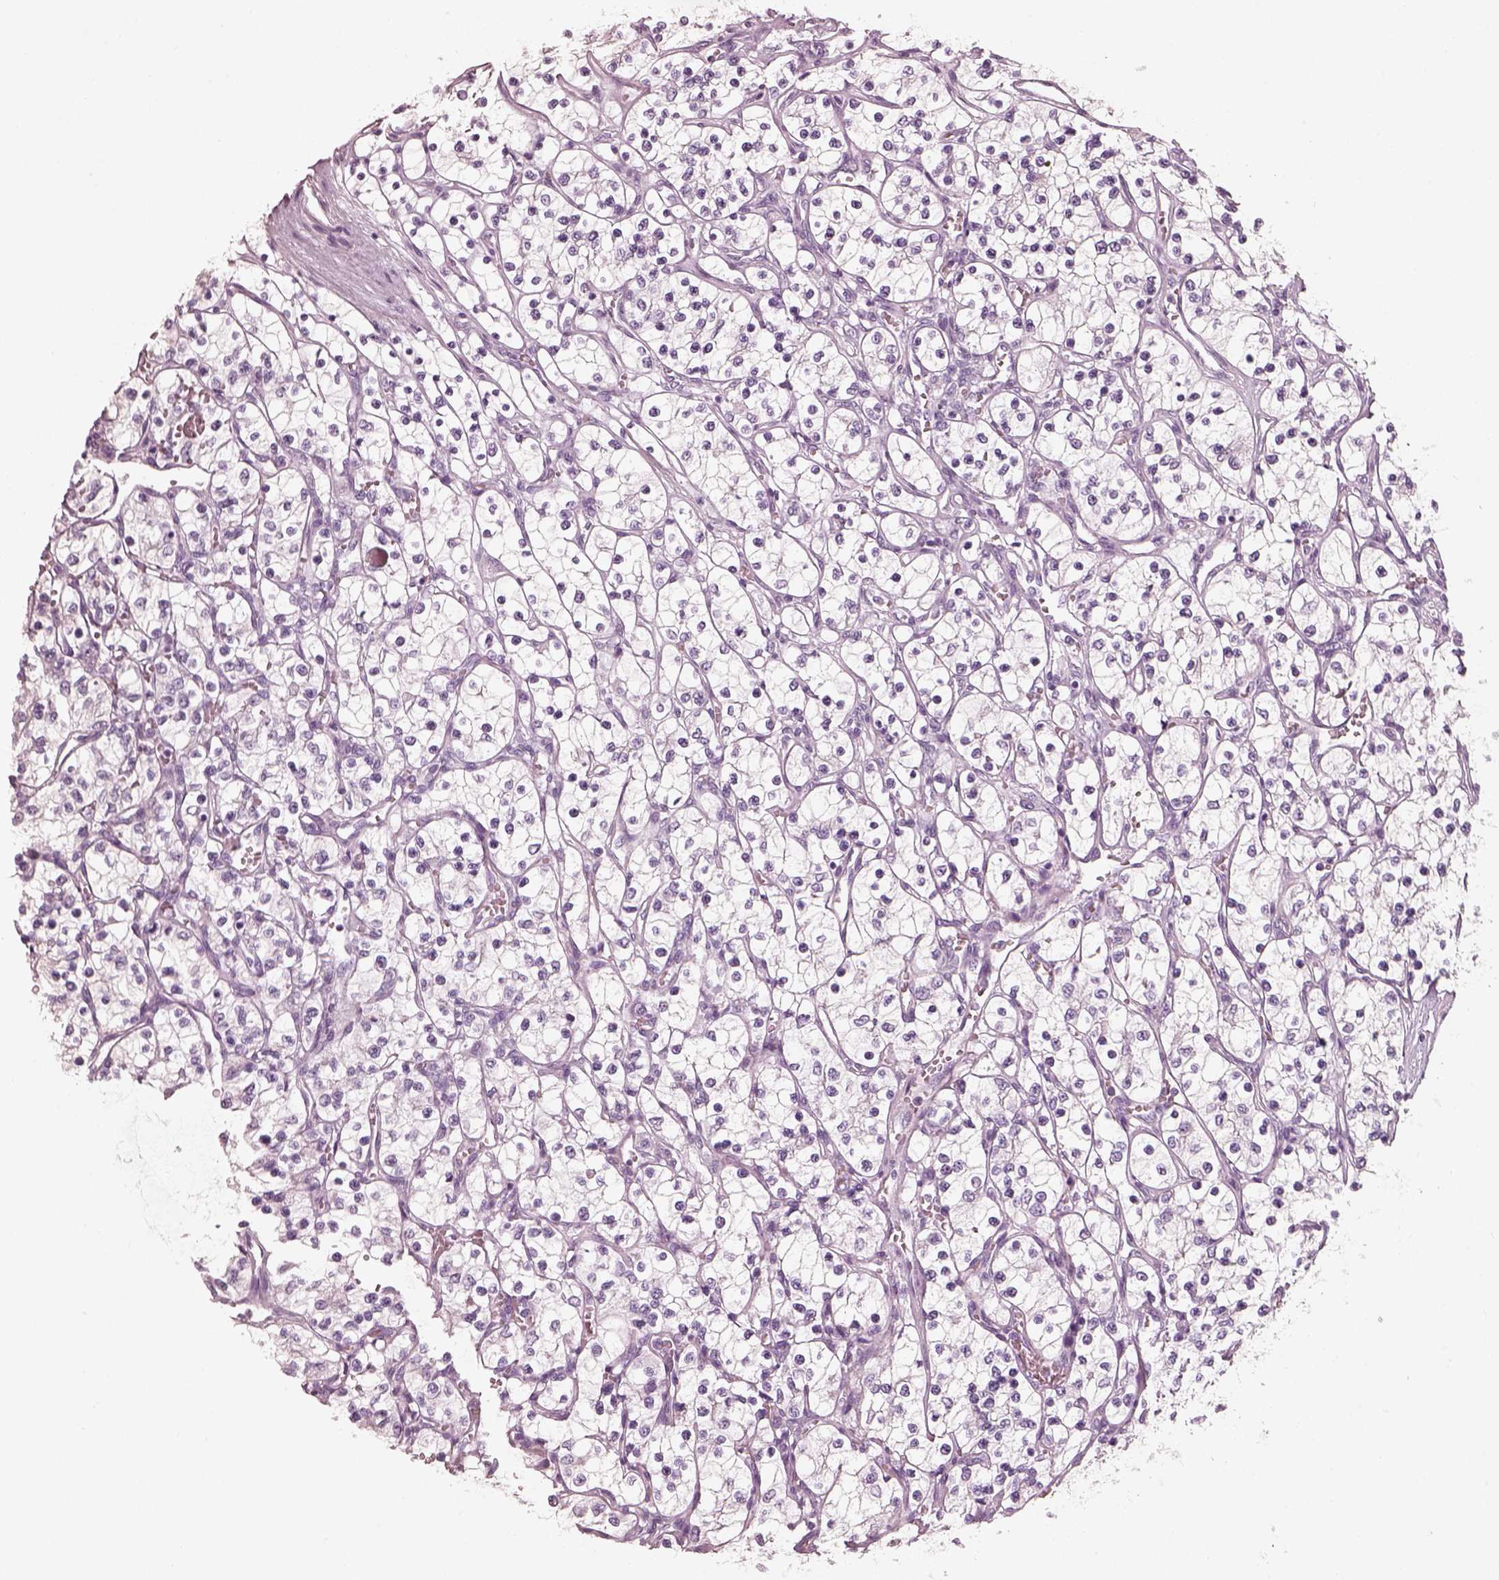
{"staining": {"intensity": "negative", "quantity": "none", "location": "none"}, "tissue": "renal cancer", "cell_type": "Tumor cells", "image_type": "cancer", "snomed": [{"axis": "morphology", "description": "Adenocarcinoma, NOS"}, {"axis": "topography", "description": "Kidney"}], "caption": "IHC micrograph of neoplastic tissue: human renal adenocarcinoma stained with DAB displays no significant protein expression in tumor cells. The staining was performed using DAB to visualize the protein expression in brown, while the nuclei were stained in blue with hematoxylin (Magnification: 20x).", "gene": "R3HDML", "patient": {"sex": "female", "age": 69}}